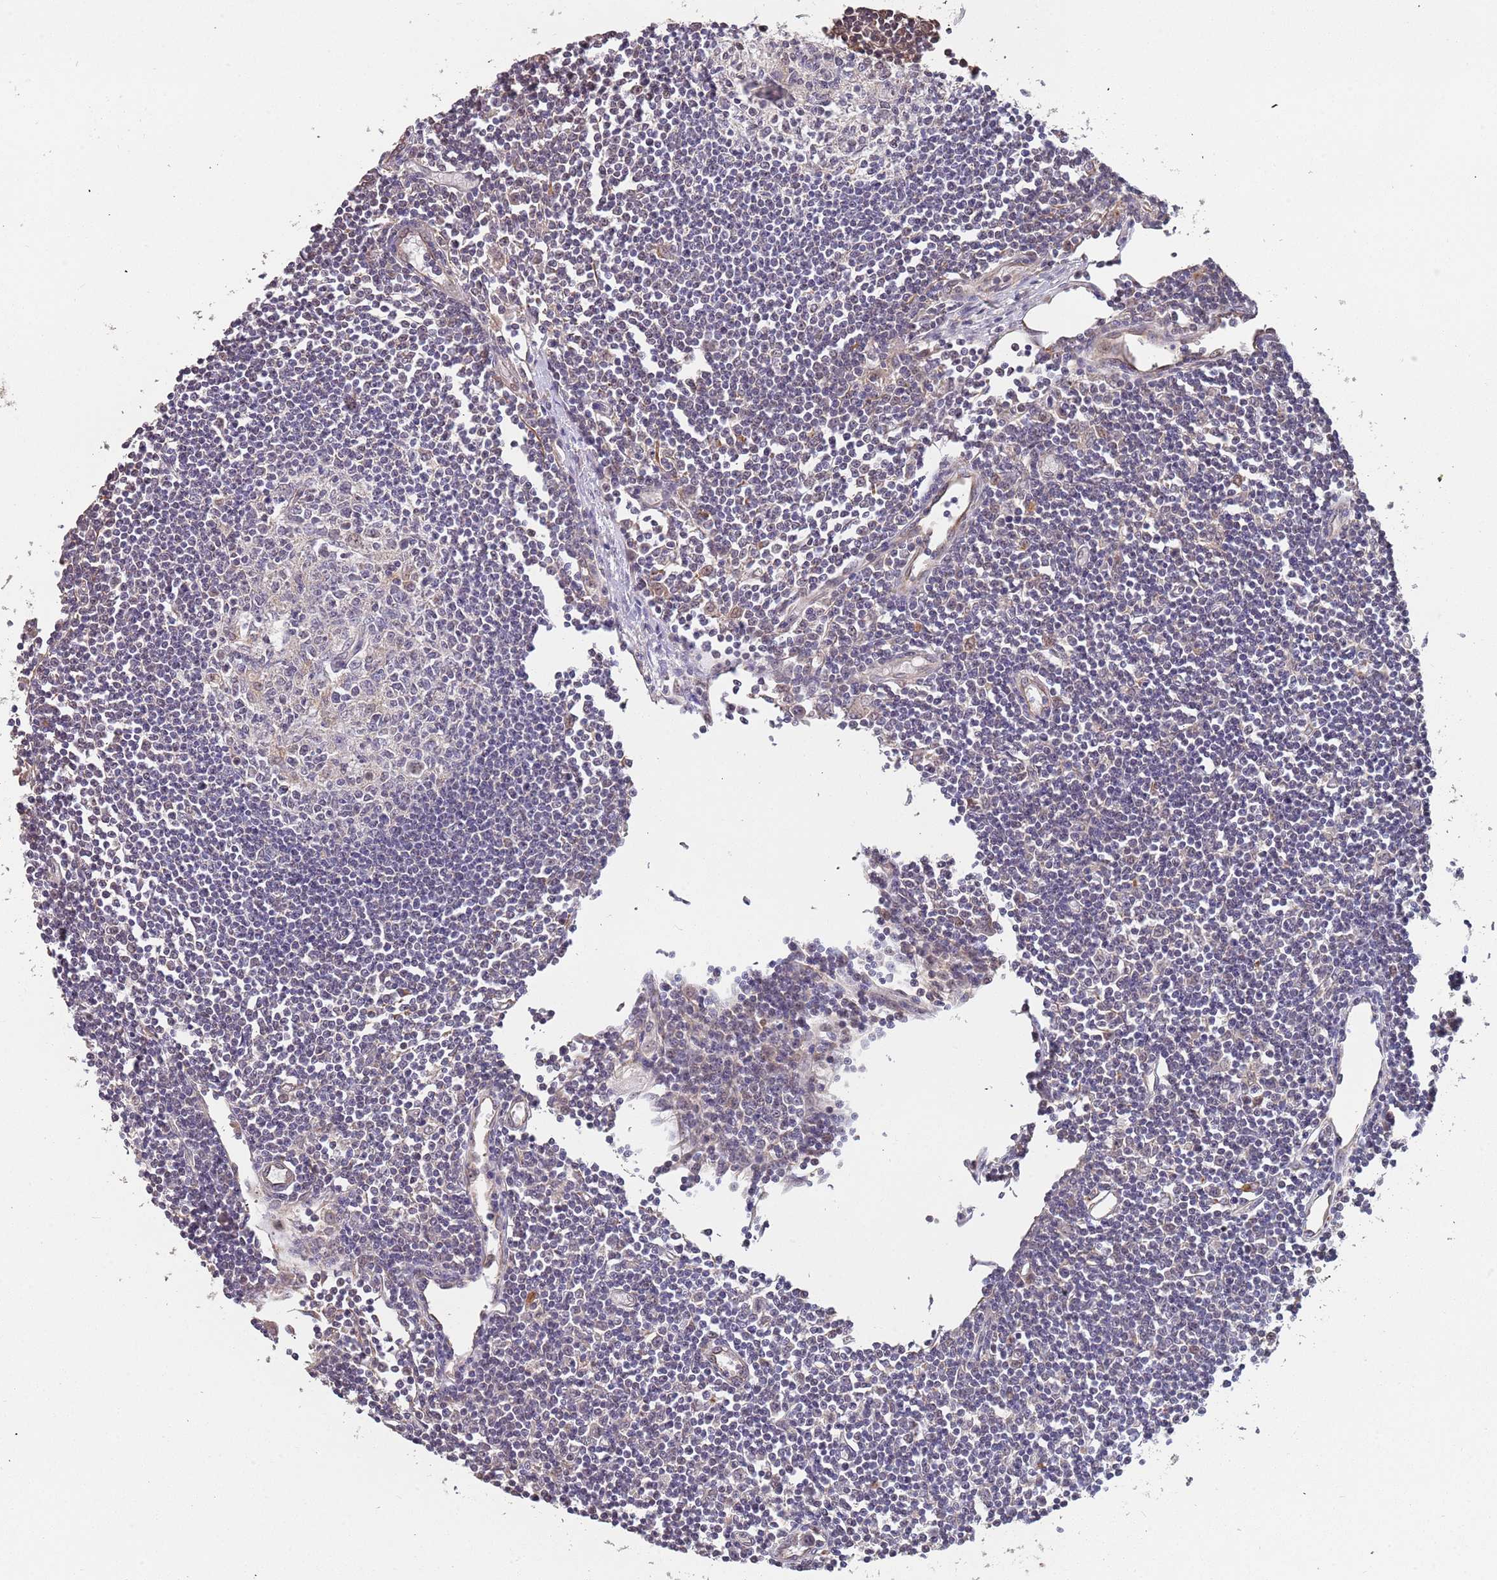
{"staining": {"intensity": "negative", "quantity": "none", "location": "none"}, "tissue": "lymph node", "cell_type": "Germinal center cells", "image_type": "normal", "snomed": [{"axis": "morphology", "description": "Normal tissue, NOS"}, {"axis": "topography", "description": "Lymph node"}], "caption": "High magnification brightfield microscopy of benign lymph node stained with DAB (brown) and counterstained with hematoxylin (blue): germinal center cells show no significant positivity. The staining was performed using DAB to visualize the protein expression in brown, while the nuclei were stained in blue with hematoxylin (Magnification: 20x).", "gene": "TMEM64", "patient": {"sex": "female", "age": 11}}